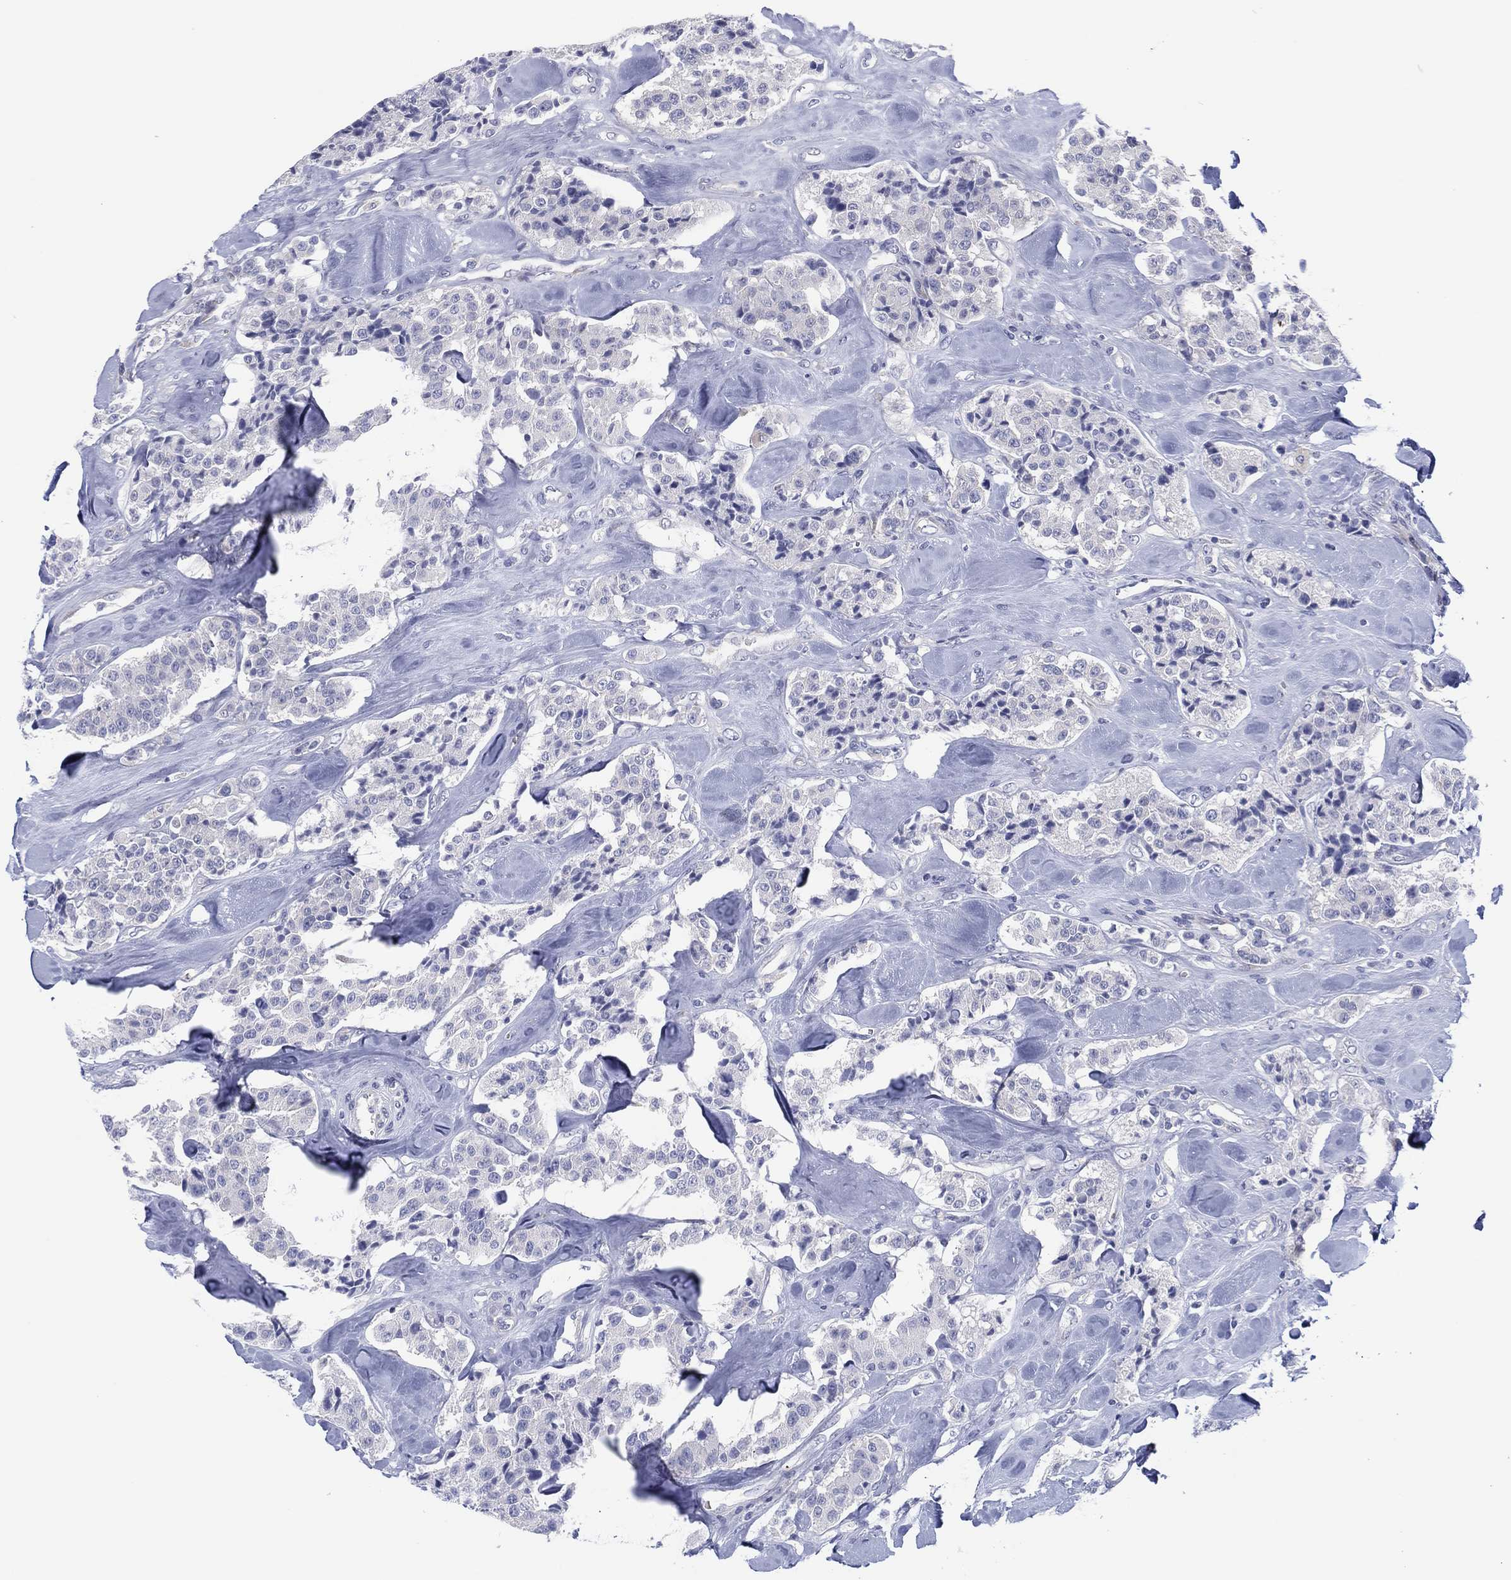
{"staining": {"intensity": "negative", "quantity": "none", "location": "none"}, "tissue": "carcinoid", "cell_type": "Tumor cells", "image_type": "cancer", "snomed": [{"axis": "morphology", "description": "Carcinoid, malignant, NOS"}, {"axis": "topography", "description": "Pancreas"}], "caption": "Photomicrograph shows no significant protein expression in tumor cells of carcinoid. (Stains: DAB (3,3'-diaminobenzidine) IHC with hematoxylin counter stain, Microscopy: brightfield microscopy at high magnification).", "gene": "HEATR4", "patient": {"sex": "male", "age": 41}}